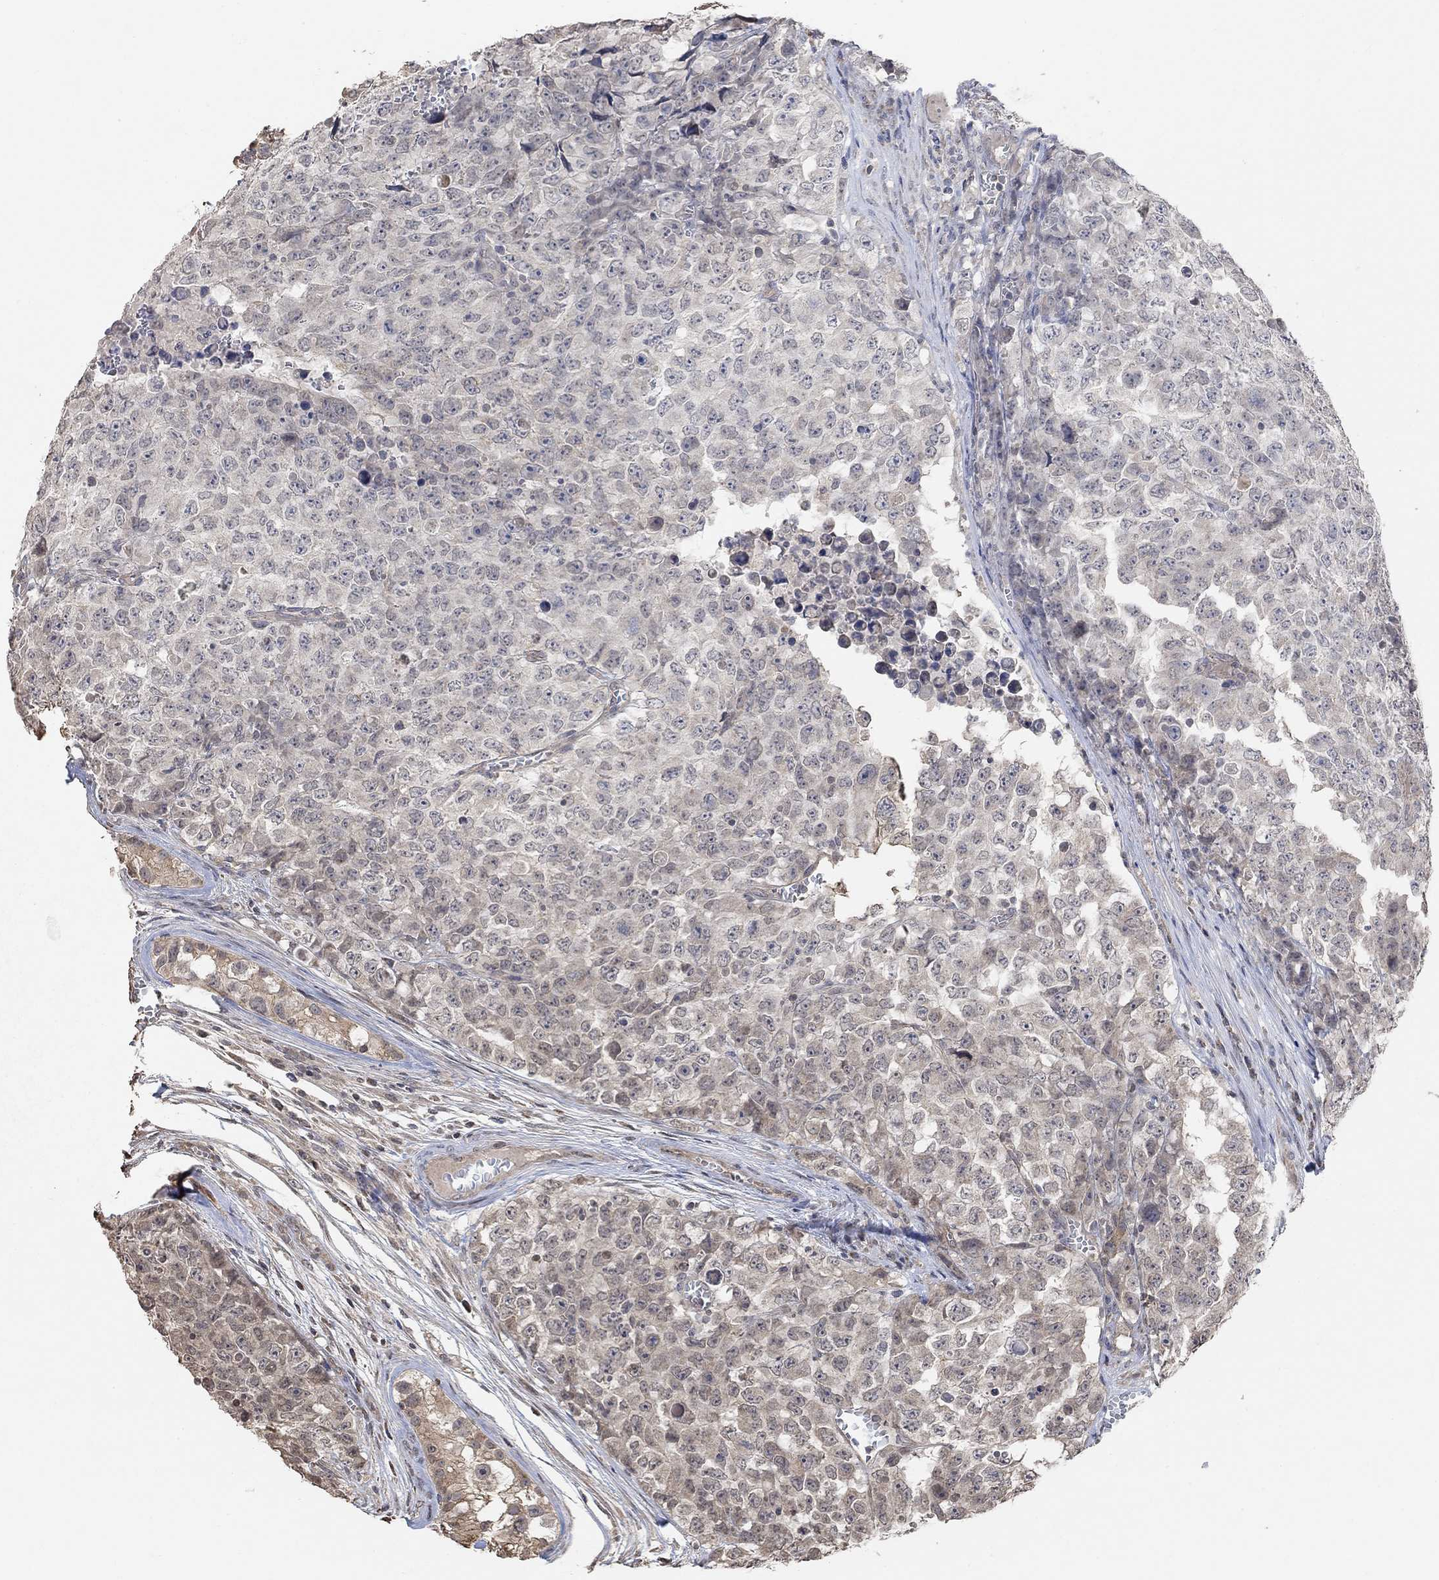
{"staining": {"intensity": "negative", "quantity": "none", "location": "none"}, "tissue": "testis cancer", "cell_type": "Tumor cells", "image_type": "cancer", "snomed": [{"axis": "morphology", "description": "Carcinoma, Embryonal, NOS"}, {"axis": "topography", "description": "Testis"}], "caption": "Human embryonal carcinoma (testis) stained for a protein using immunohistochemistry shows no positivity in tumor cells.", "gene": "UNC5B", "patient": {"sex": "male", "age": 23}}